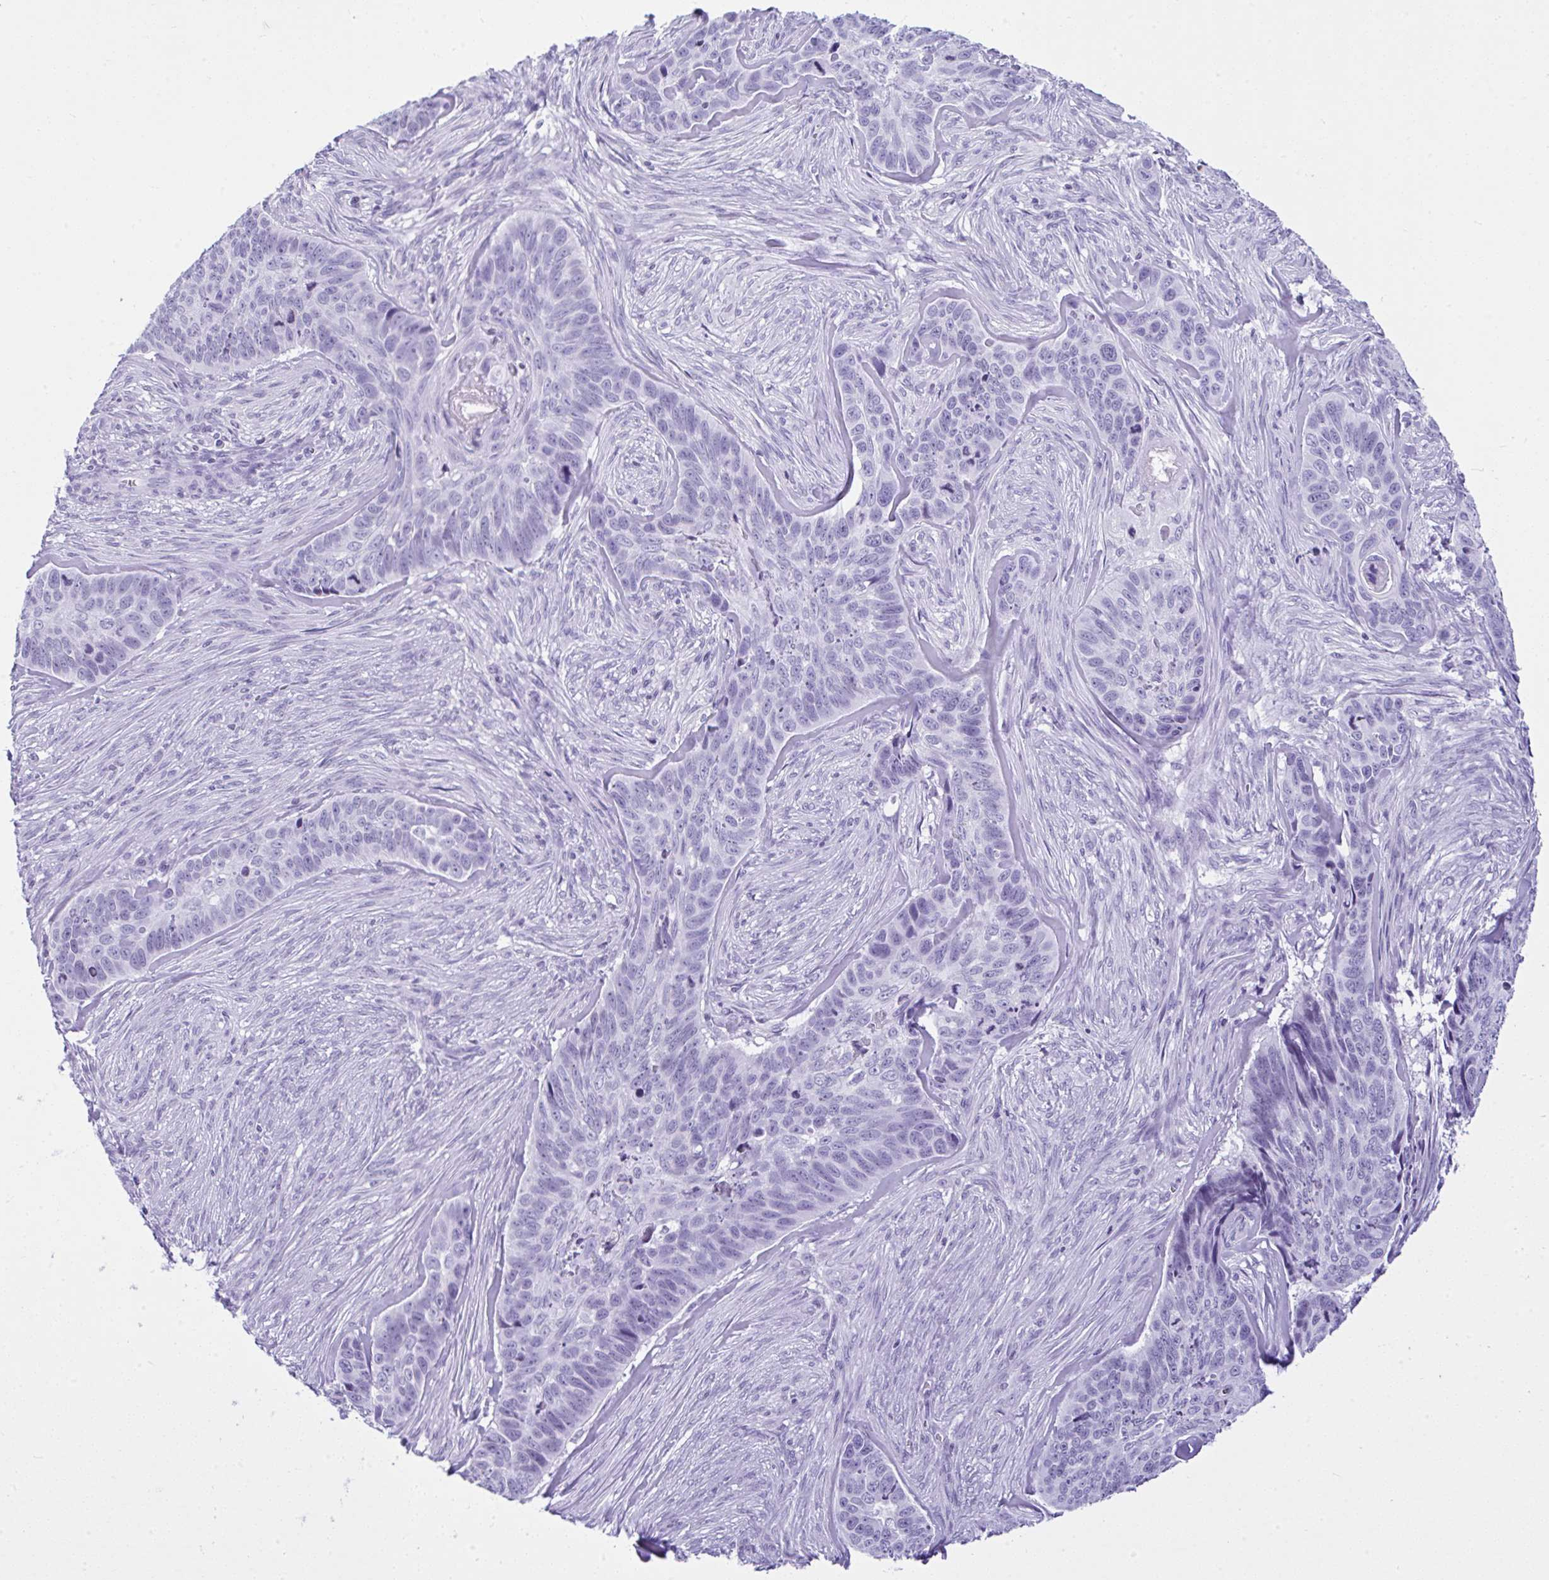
{"staining": {"intensity": "negative", "quantity": "none", "location": "none"}, "tissue": "skin cancer", "cell_type": "Tumor cells", "image_type": "cancer", "snomed": [{"axis": "morphology", "description": "Basal cell carcinoma"}, {"axis": "topography", "description": "Skin"}], "caption": "There is no significant positivity in tumor cells of skin cancer.", "gene": "KRT27", "patient": {"sex": "female", "age": 82}}